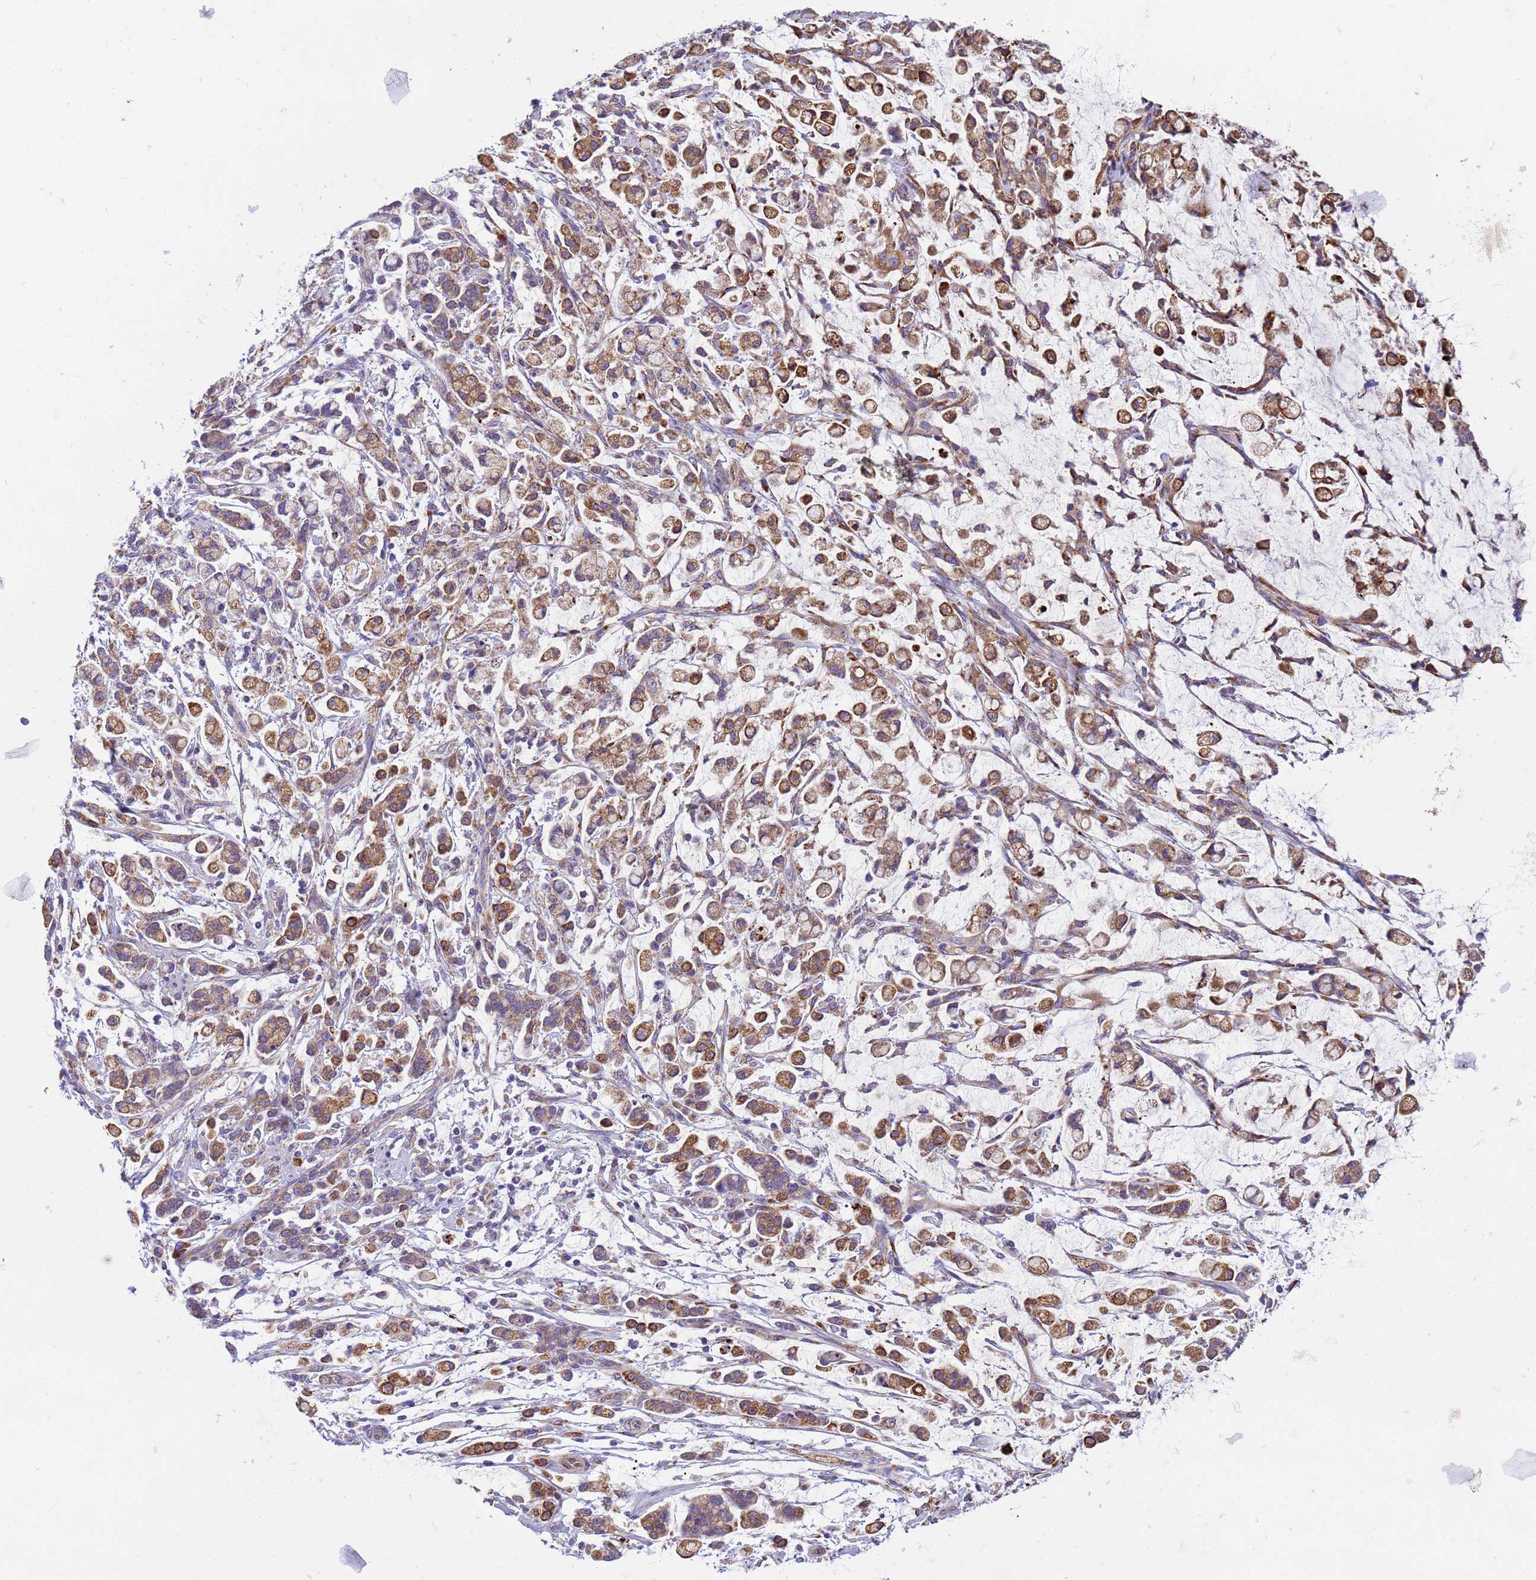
{"staining": {"intensity": "moderate", "quantity": ">75%", "location": "cytoplasmic/membranous"}, "tissue": "stomach cancer", "cell_type": "Tumor cells", "image_type": "cancer", "snomed": [{"axis": "morphology", "description": "Adenocarcinoma, NOS"}, {"axis": "topography", "description": "Stomach"}], "caption": "Protein staining shows moderate cytoplasmic/membranous expression in approximately >75% of tumor cells in stomach cancer (adenocarcinoma).", "gene": "THAP5", "patient": {"sex": "female", "age": 60}}